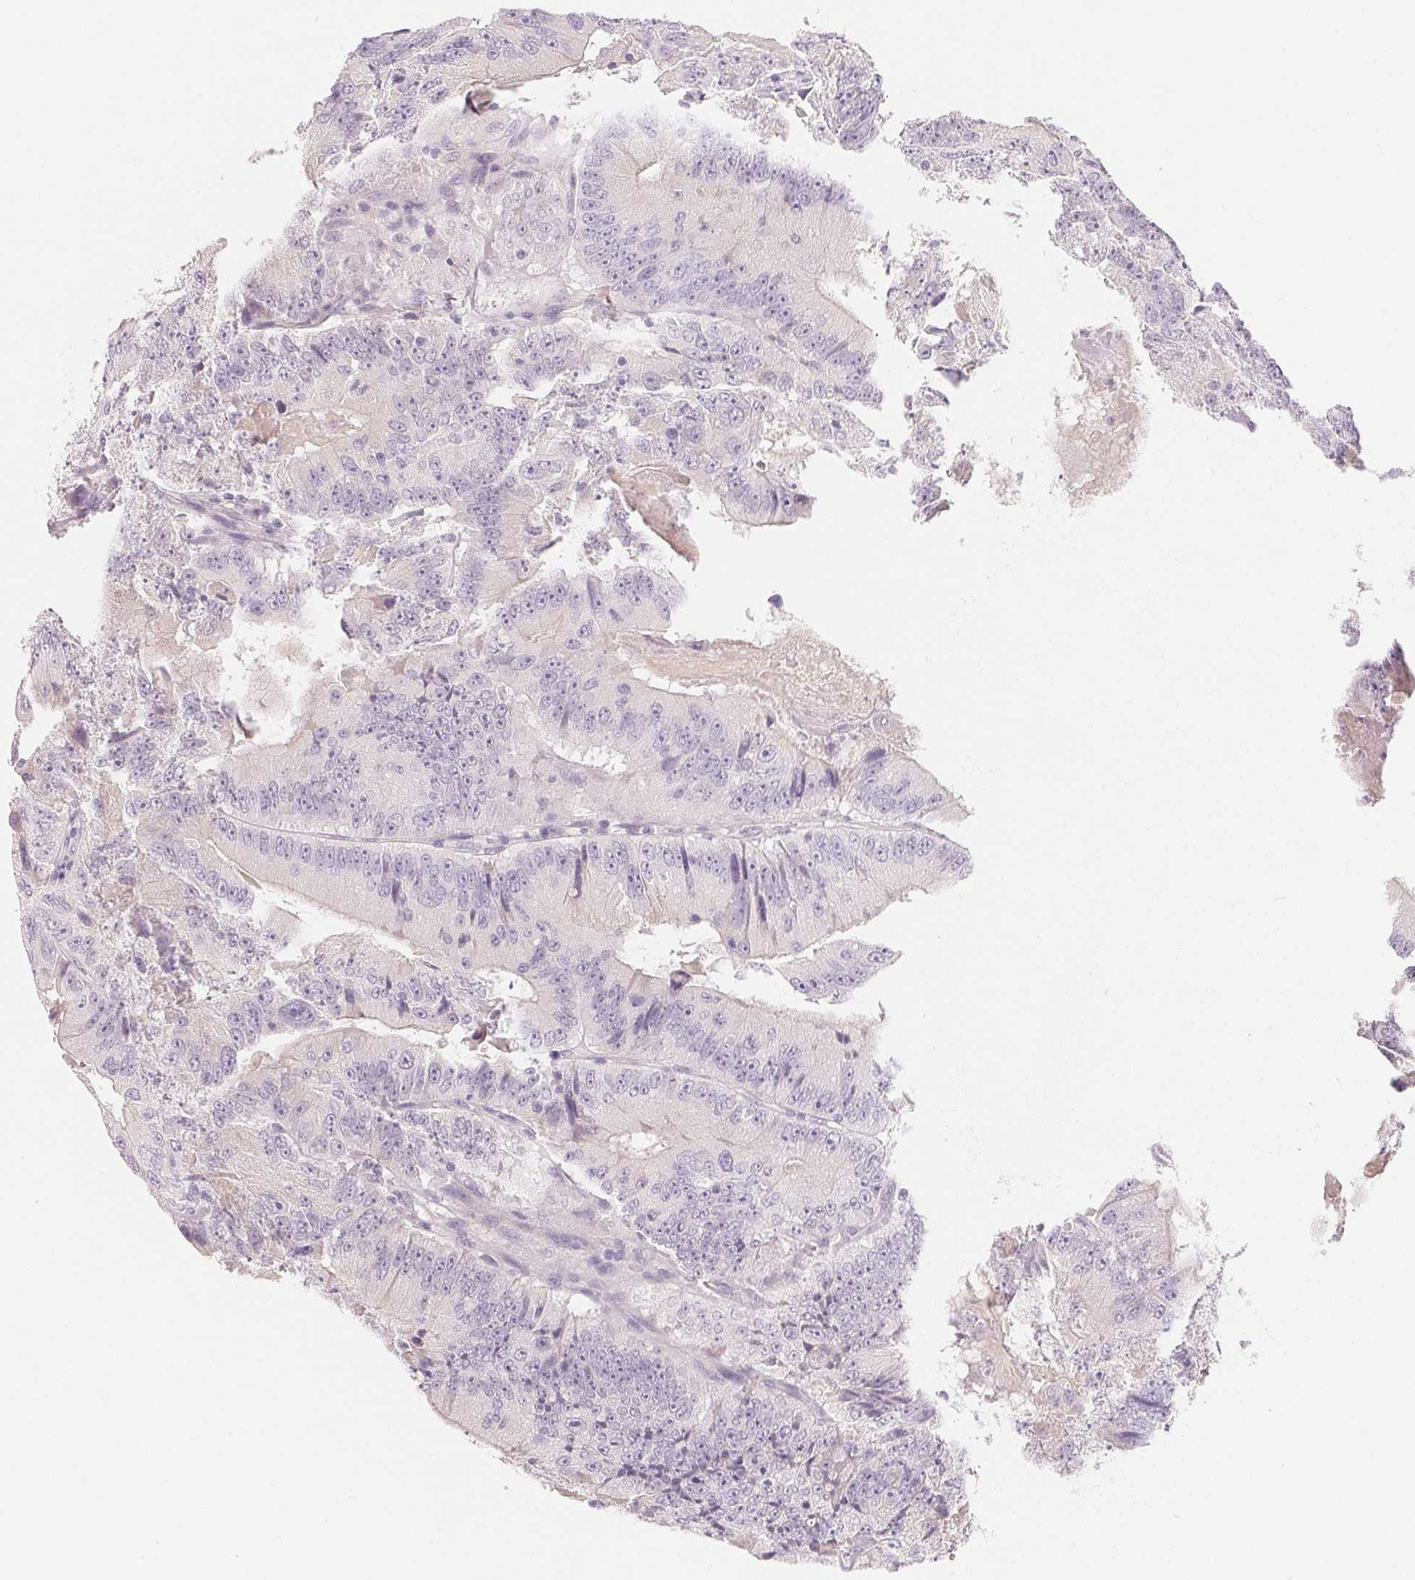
{"staining": {"intensity": "negative", "quantity": "none", "location": "none"}, "tissue": "colorectal cancer", "cell_type": "Tumor cells", "image_type": "cancer", "snomed": [{"axis": "morphology", "description": "Adenocarcinoma, NOS"}, {"axis": "topography", "description": "Colon"}], "caption": "The histopathology image reveals no significant expression in tumor cells of adenocarcinoma (colorectal).", "gene": "MCOLN3", "patient": {"sex": "female", "age": 86}}